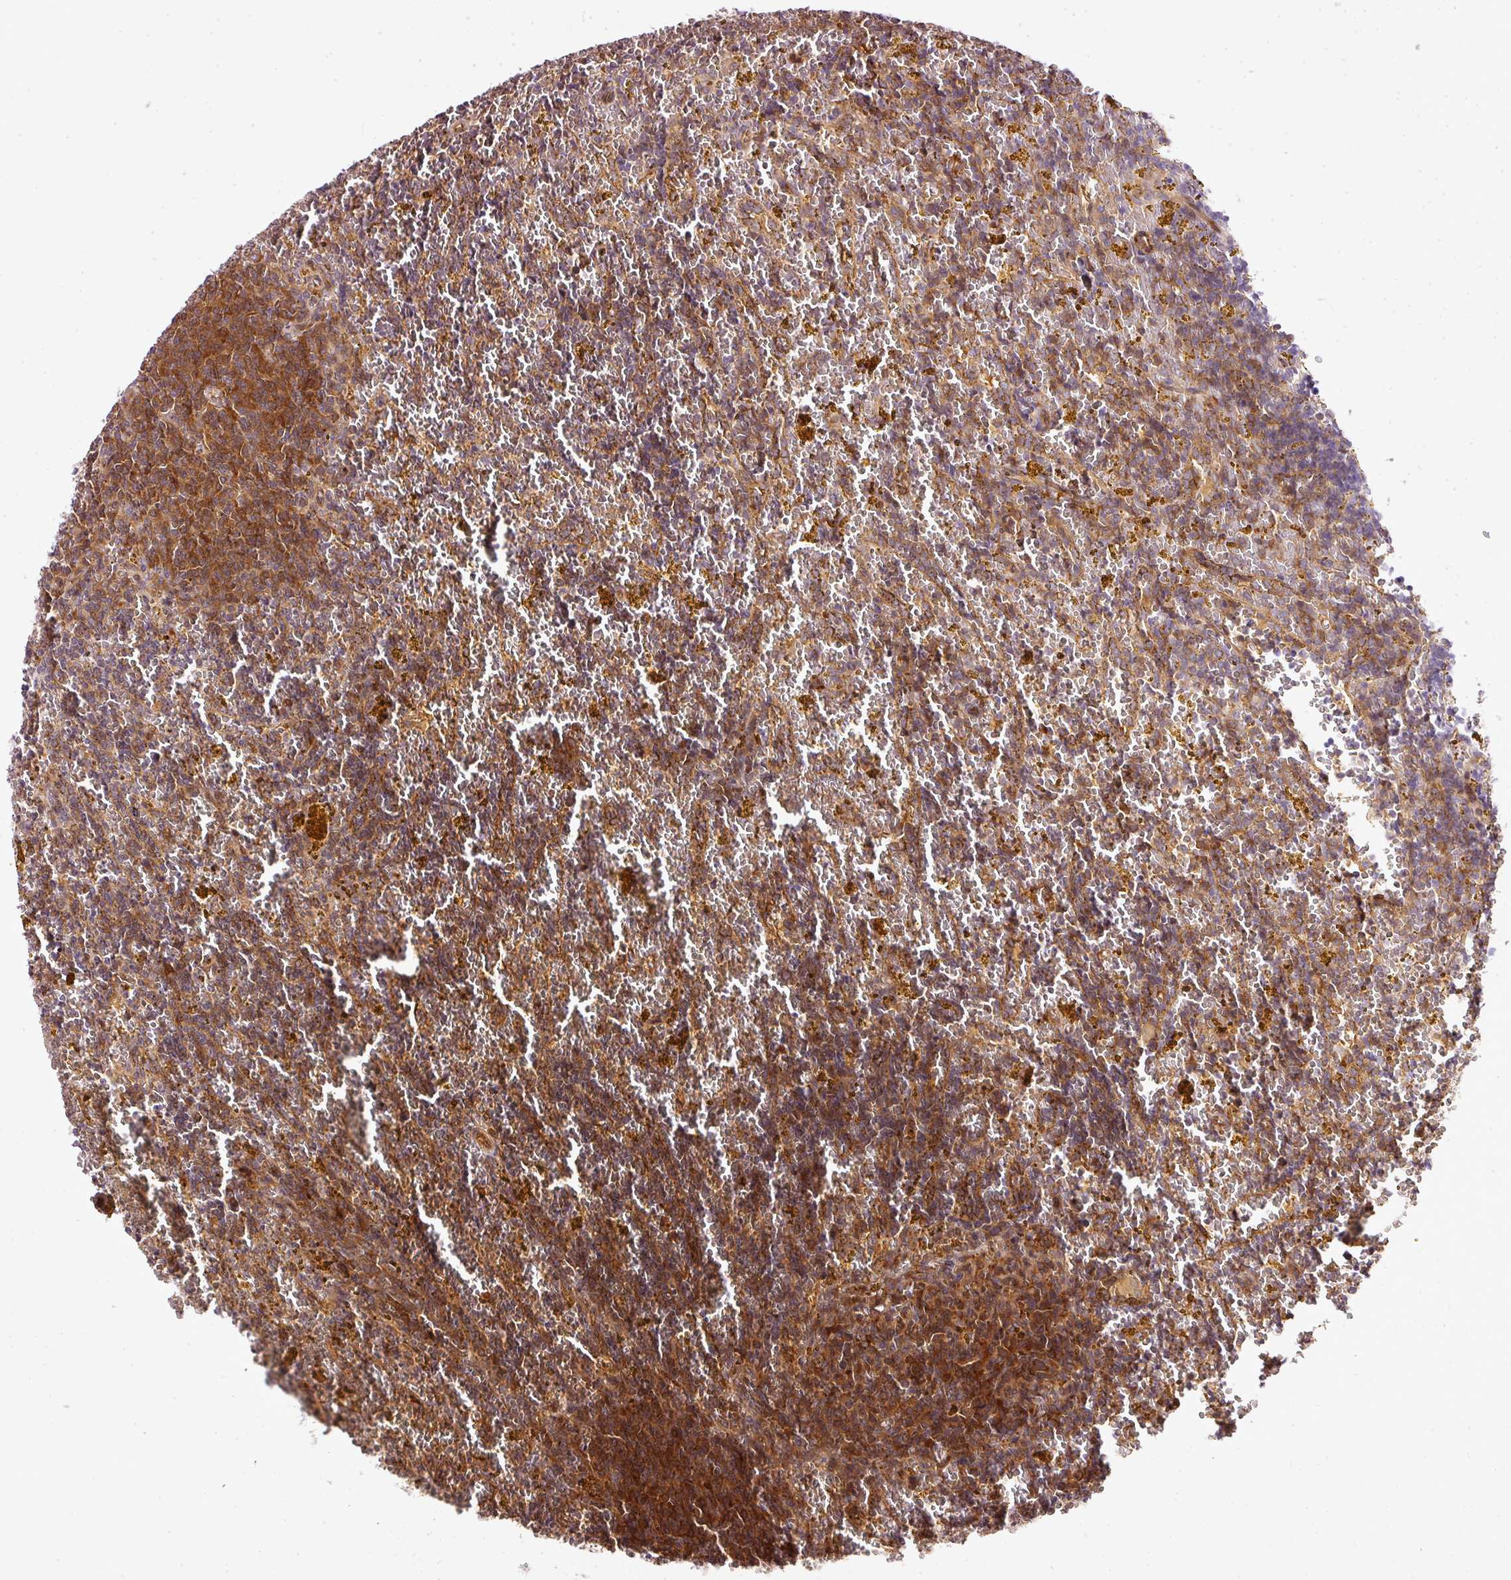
{"staining": {"intensity": "moderate", "quantity": ">75%", "location": "cytoplasmic/membranous"}, "tissue": "lymphoma", "cell_type": "Tumor cells", "image_type": "cancer", "snomed": [{"axis": "morphology", "description": "Malignant lymphoma, non-Hodgkin's type, Low grade"}, {"axis": "topography", "description": "Spleen"}, {"axis": "topography", "description": "Lymph node"}], "caption": "Immunohistochemistry (IHC) of lymphoma shows medium levels of moderate cytoplasmic/membranous positivity in approximately >75% of tumor cells.", "gene": "MIF4GD", "patient": {"sex": "female", "age": 66}}